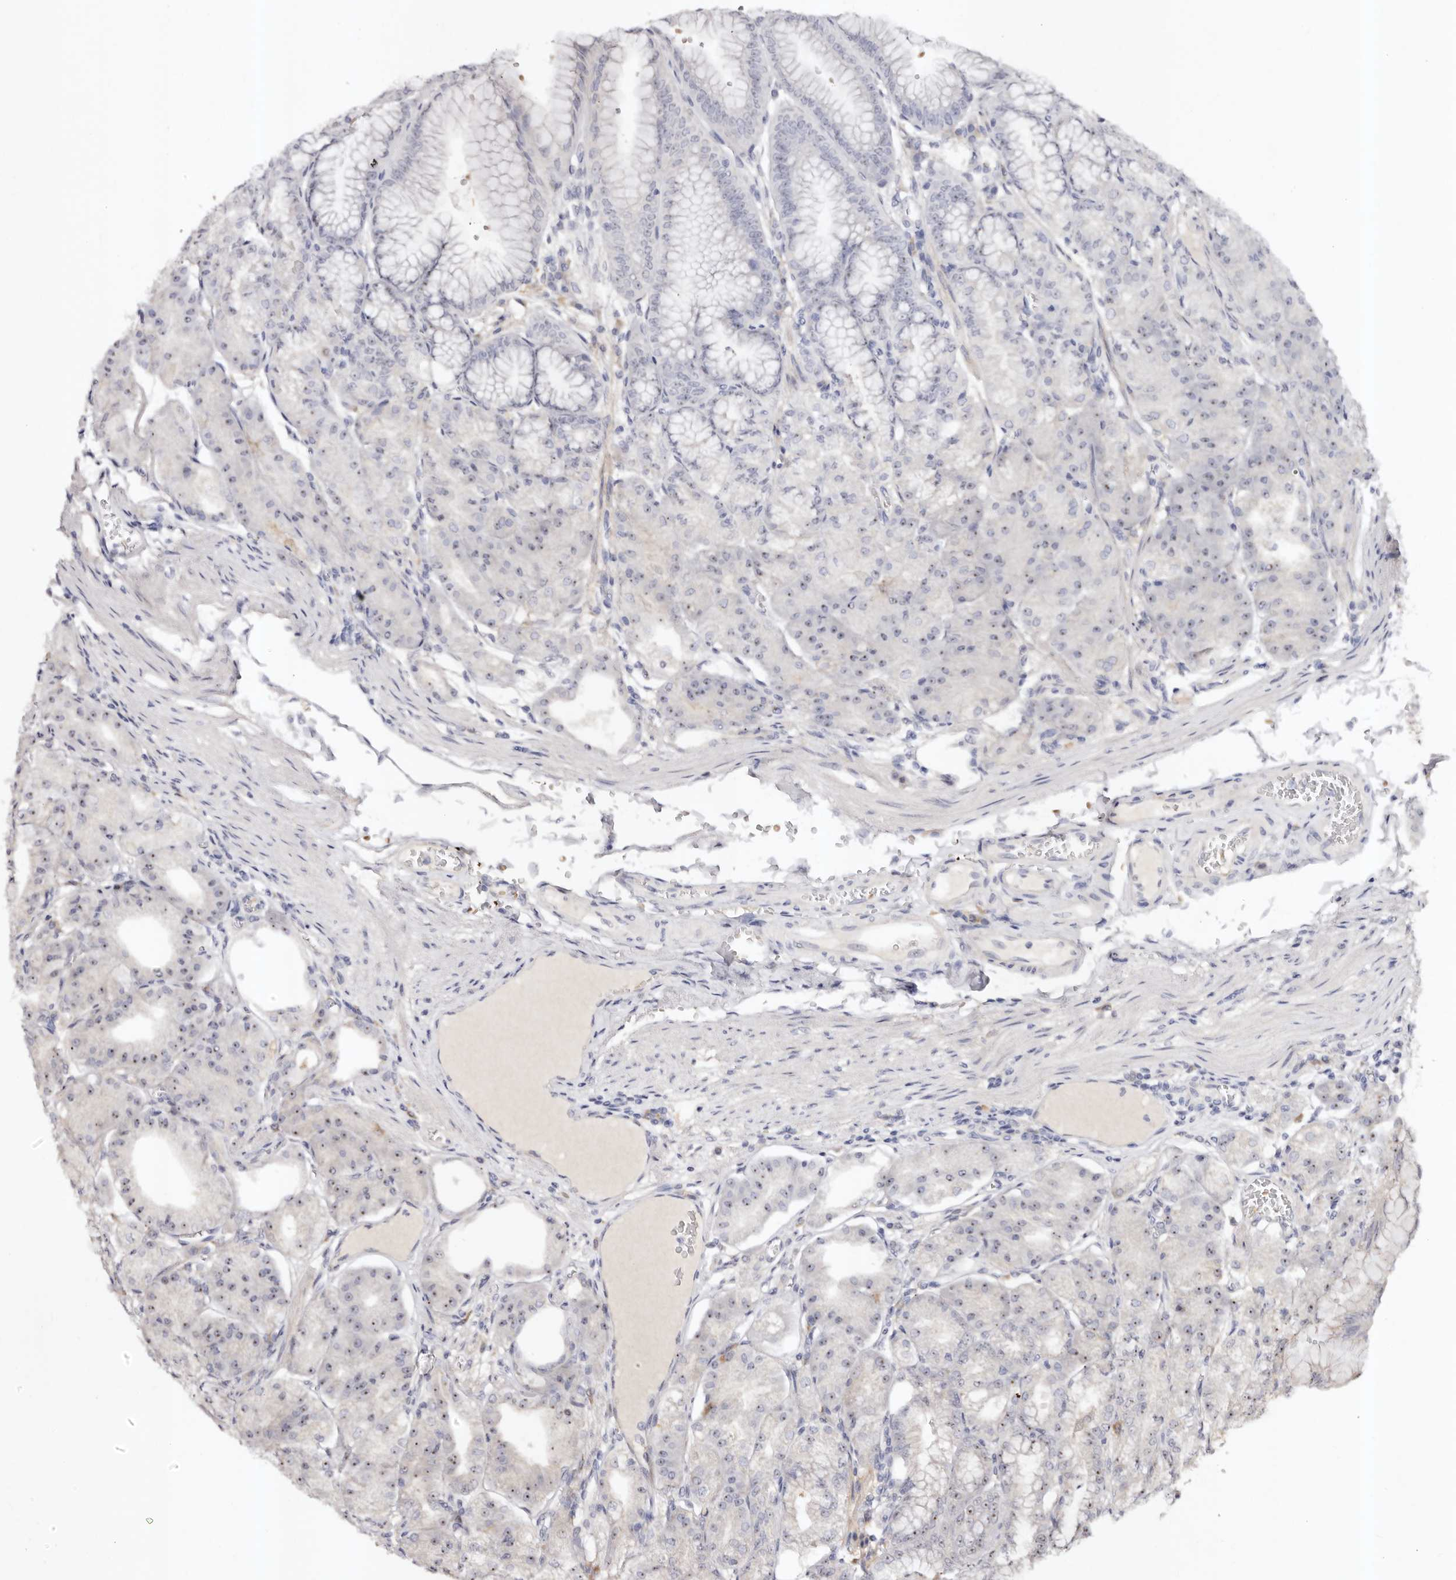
{"staining": {"intensity": "moderate", "quantity": "25%-75%", "location": "cytoplasmic/membranous,nuclear"}, "tissue": "stomach", "cell_type": "Glandular cells", "image_type": "normal", "snomed": [{"axis": "morphology", "description": "Normal tissue, NOS"}, {"axis": "topography", "description": "Stomach, lower"}], "caption": "Moderate cytoplasmic/membranous,nuclear protein positivity is seen in about 25%-75% of glandular cells in stomach. (DAB (3,3'-diaminobenzidine) IHC, brown staining for protein, blue staining for nuclei).", "gene": "APOL6", "patient": {"sex": "male", "age": 71}}